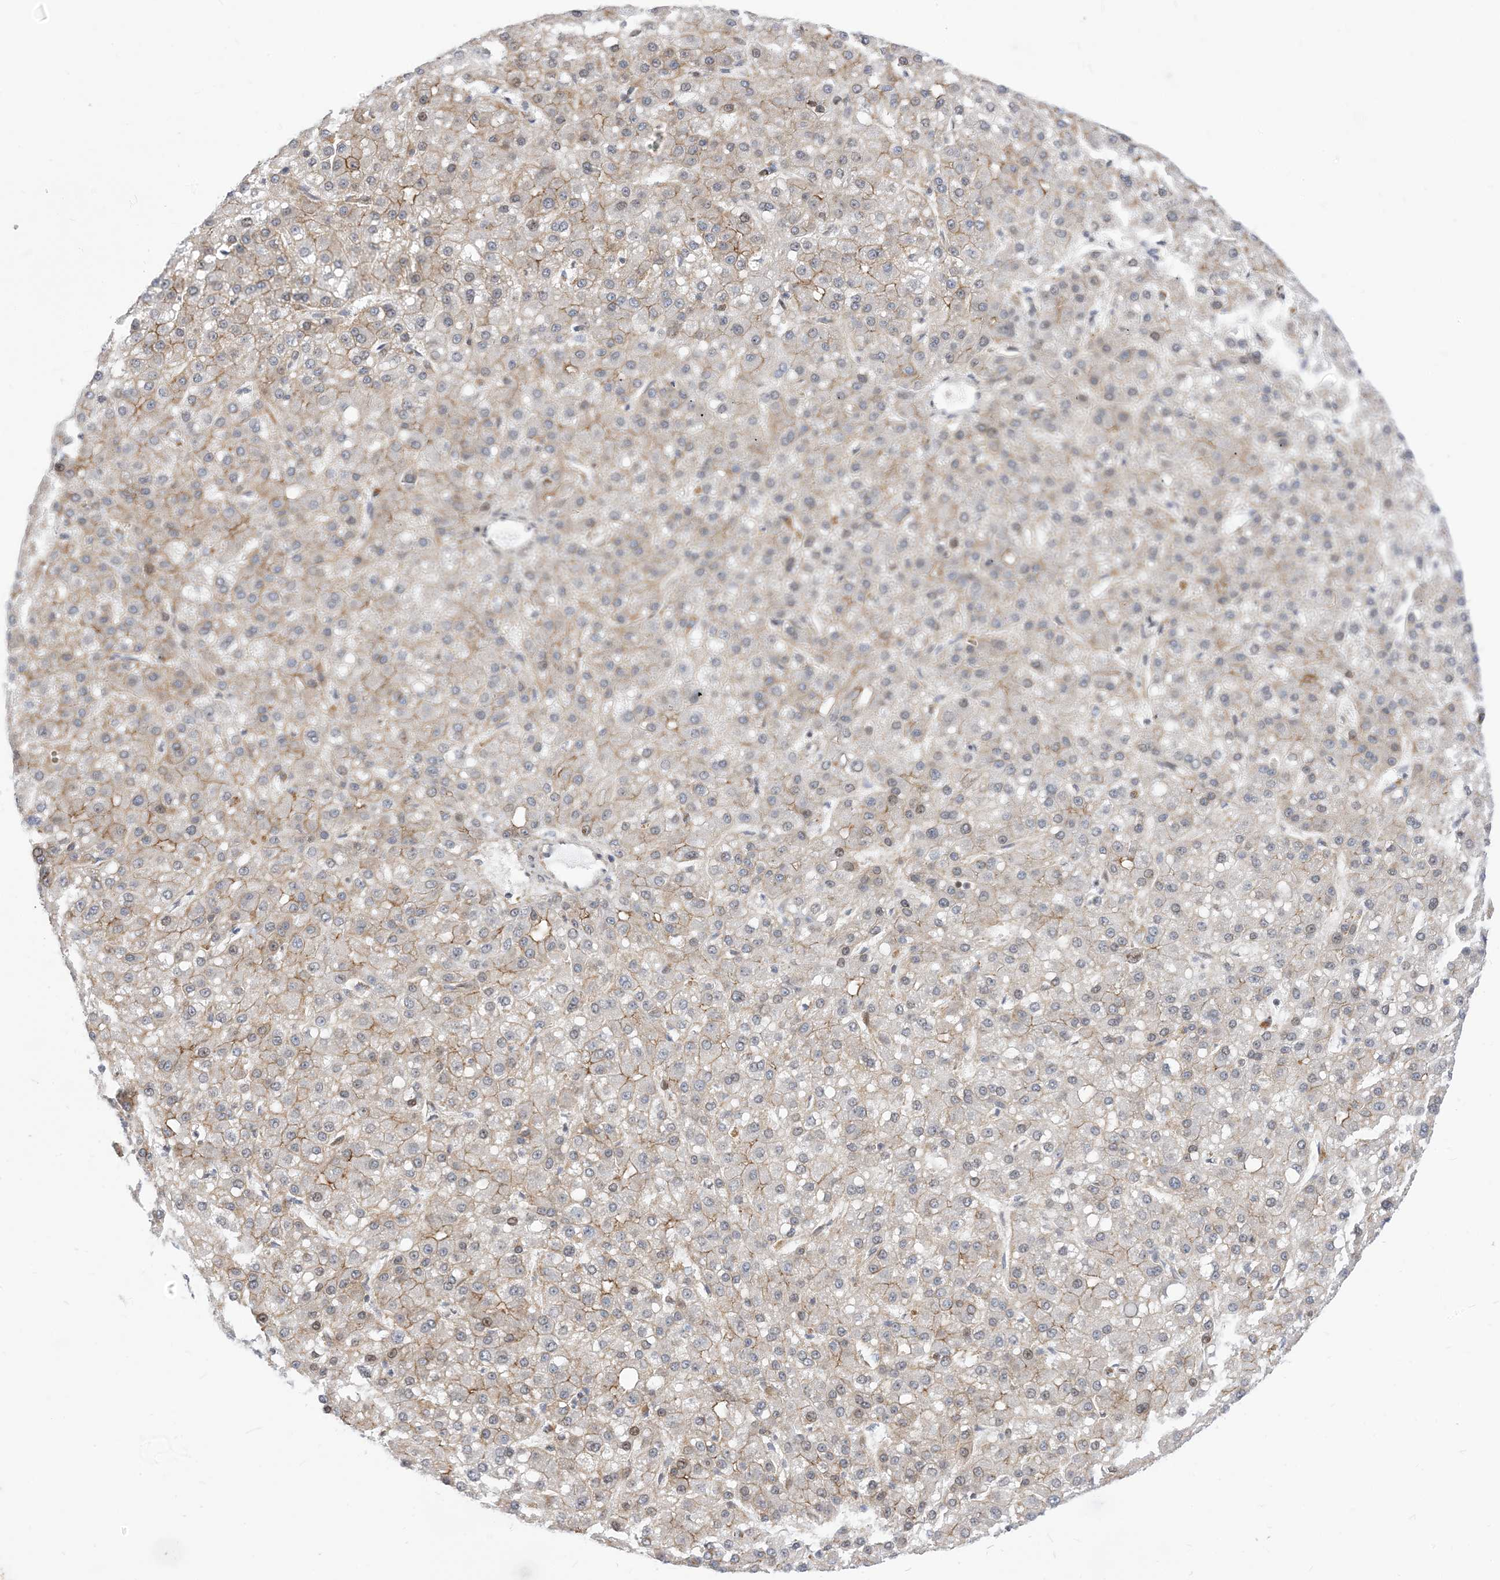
{"staining": {"intensity": "weak", "quantity": "25%-75%", "location": "cytoplasmic/membranous"}, "tissue": "liver cancer", "cell_type": "Tumor cells", "image_type": "cancer", "snomed": [{"axis": "morphology", "description": "Carcinoma, Hepatocellular, NOS"}, {"axis": "topography", "description": "Liver"}], "caption": "A photomicrograph of liver hepatocellular carcinoma stained for a protein exhibits weak cytoplasmic/membranous brown staining in tumor cells. The staining was performed using DAB, with brown indicating positive protein expression. Nuclei are stained blue with hematoxylin.", "gene": "TYSND1", "patient": {"sex": "male", "age": 67}}